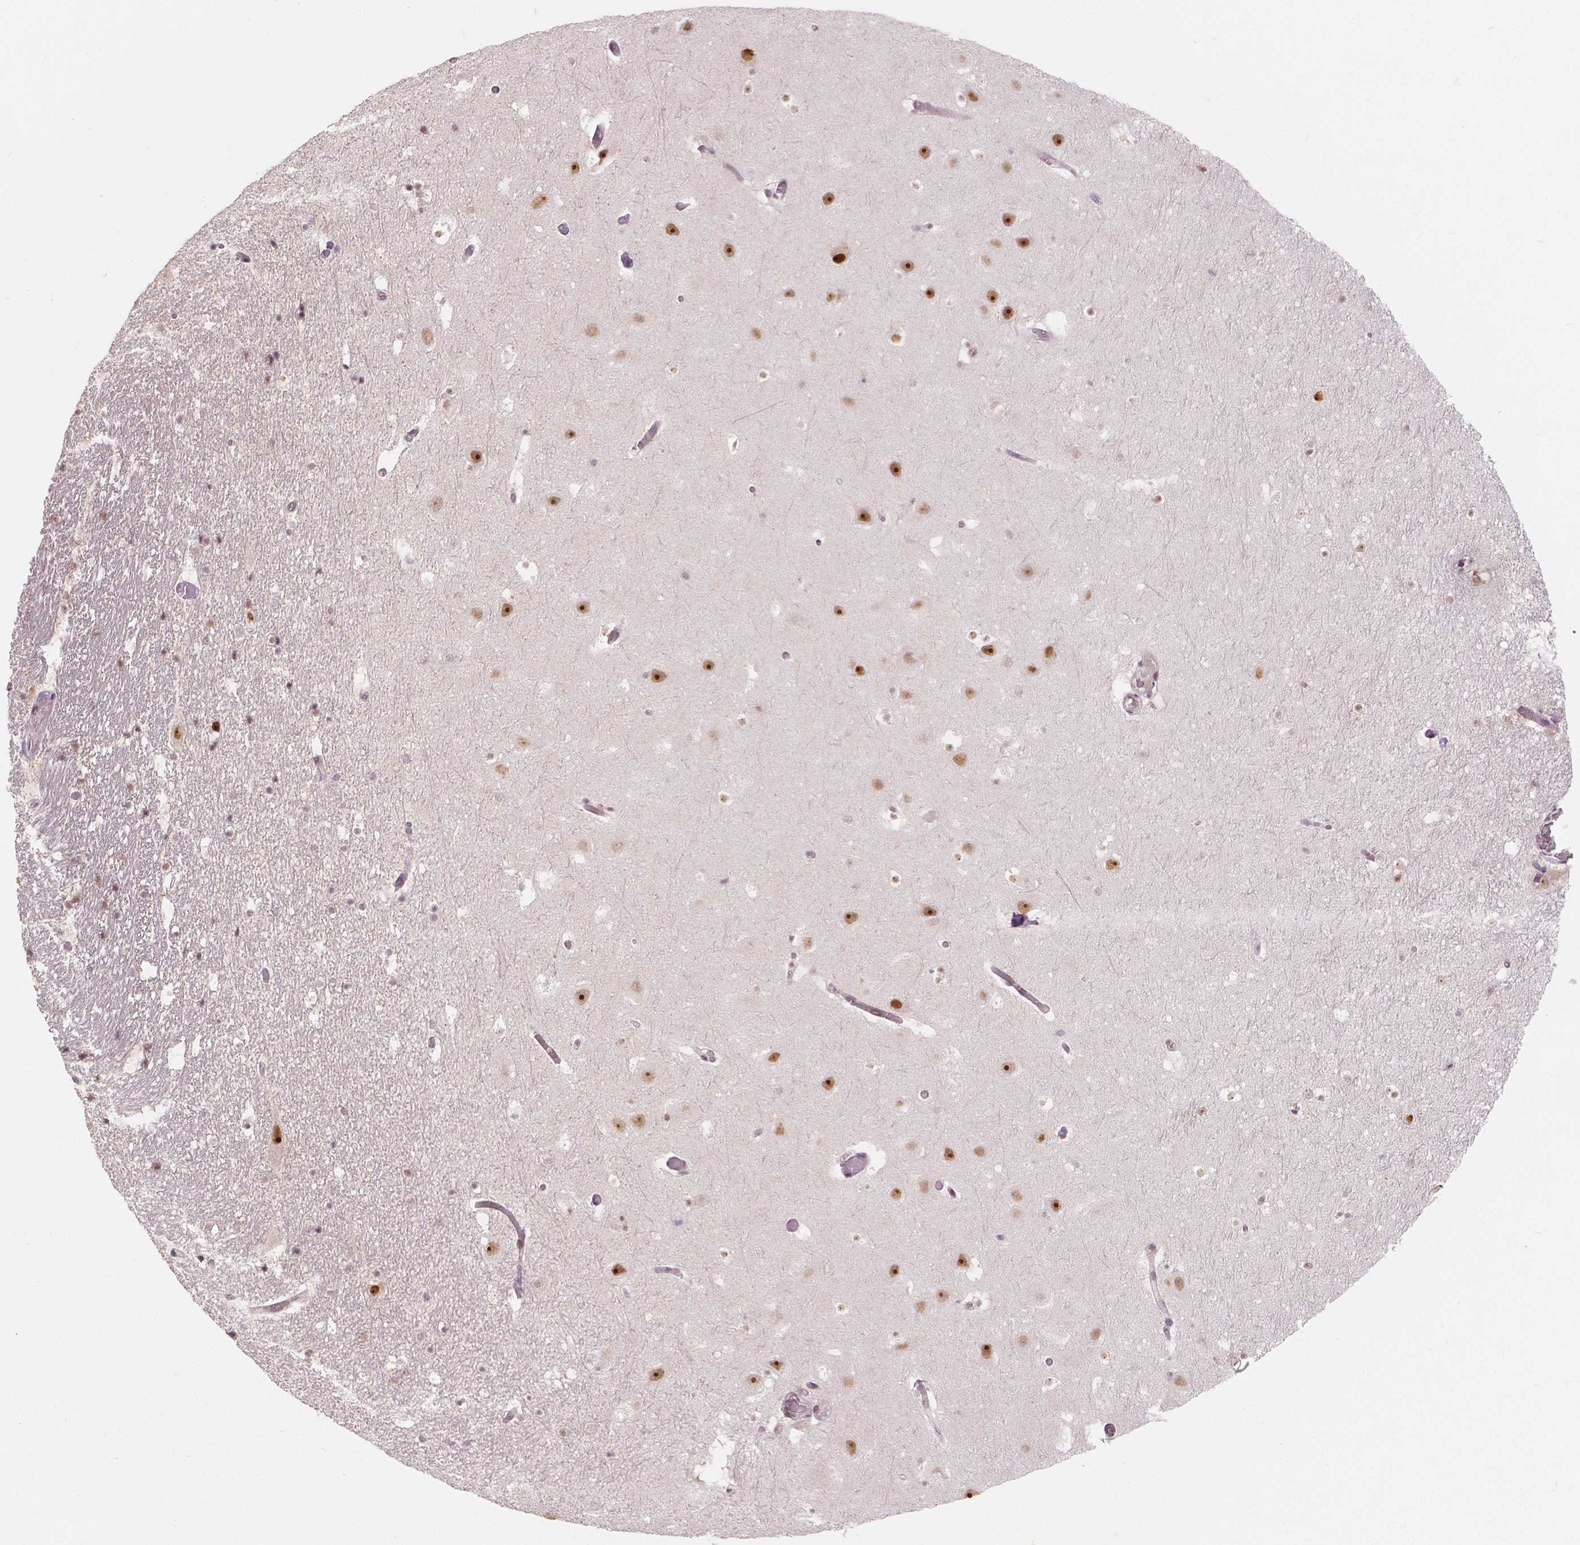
{"staining": {"intensity": "negative", "quantity": "none", "location": "none"}, "tissue": "hippocampus", "cell_type": "Glial cells", "image_type": "normal", "snomed": [{"axis": "morphology", "description": "Normal tissue, NOS"}, {"axis": "topography", "description": "Hippocampus"}], "caption": "Image shows no significant protein staining in glial cells of unremarkable hippocampus. Nuclei are stained in blue.", "gene": "NSD2", "patient": {"sex": "male", "age": 26}}